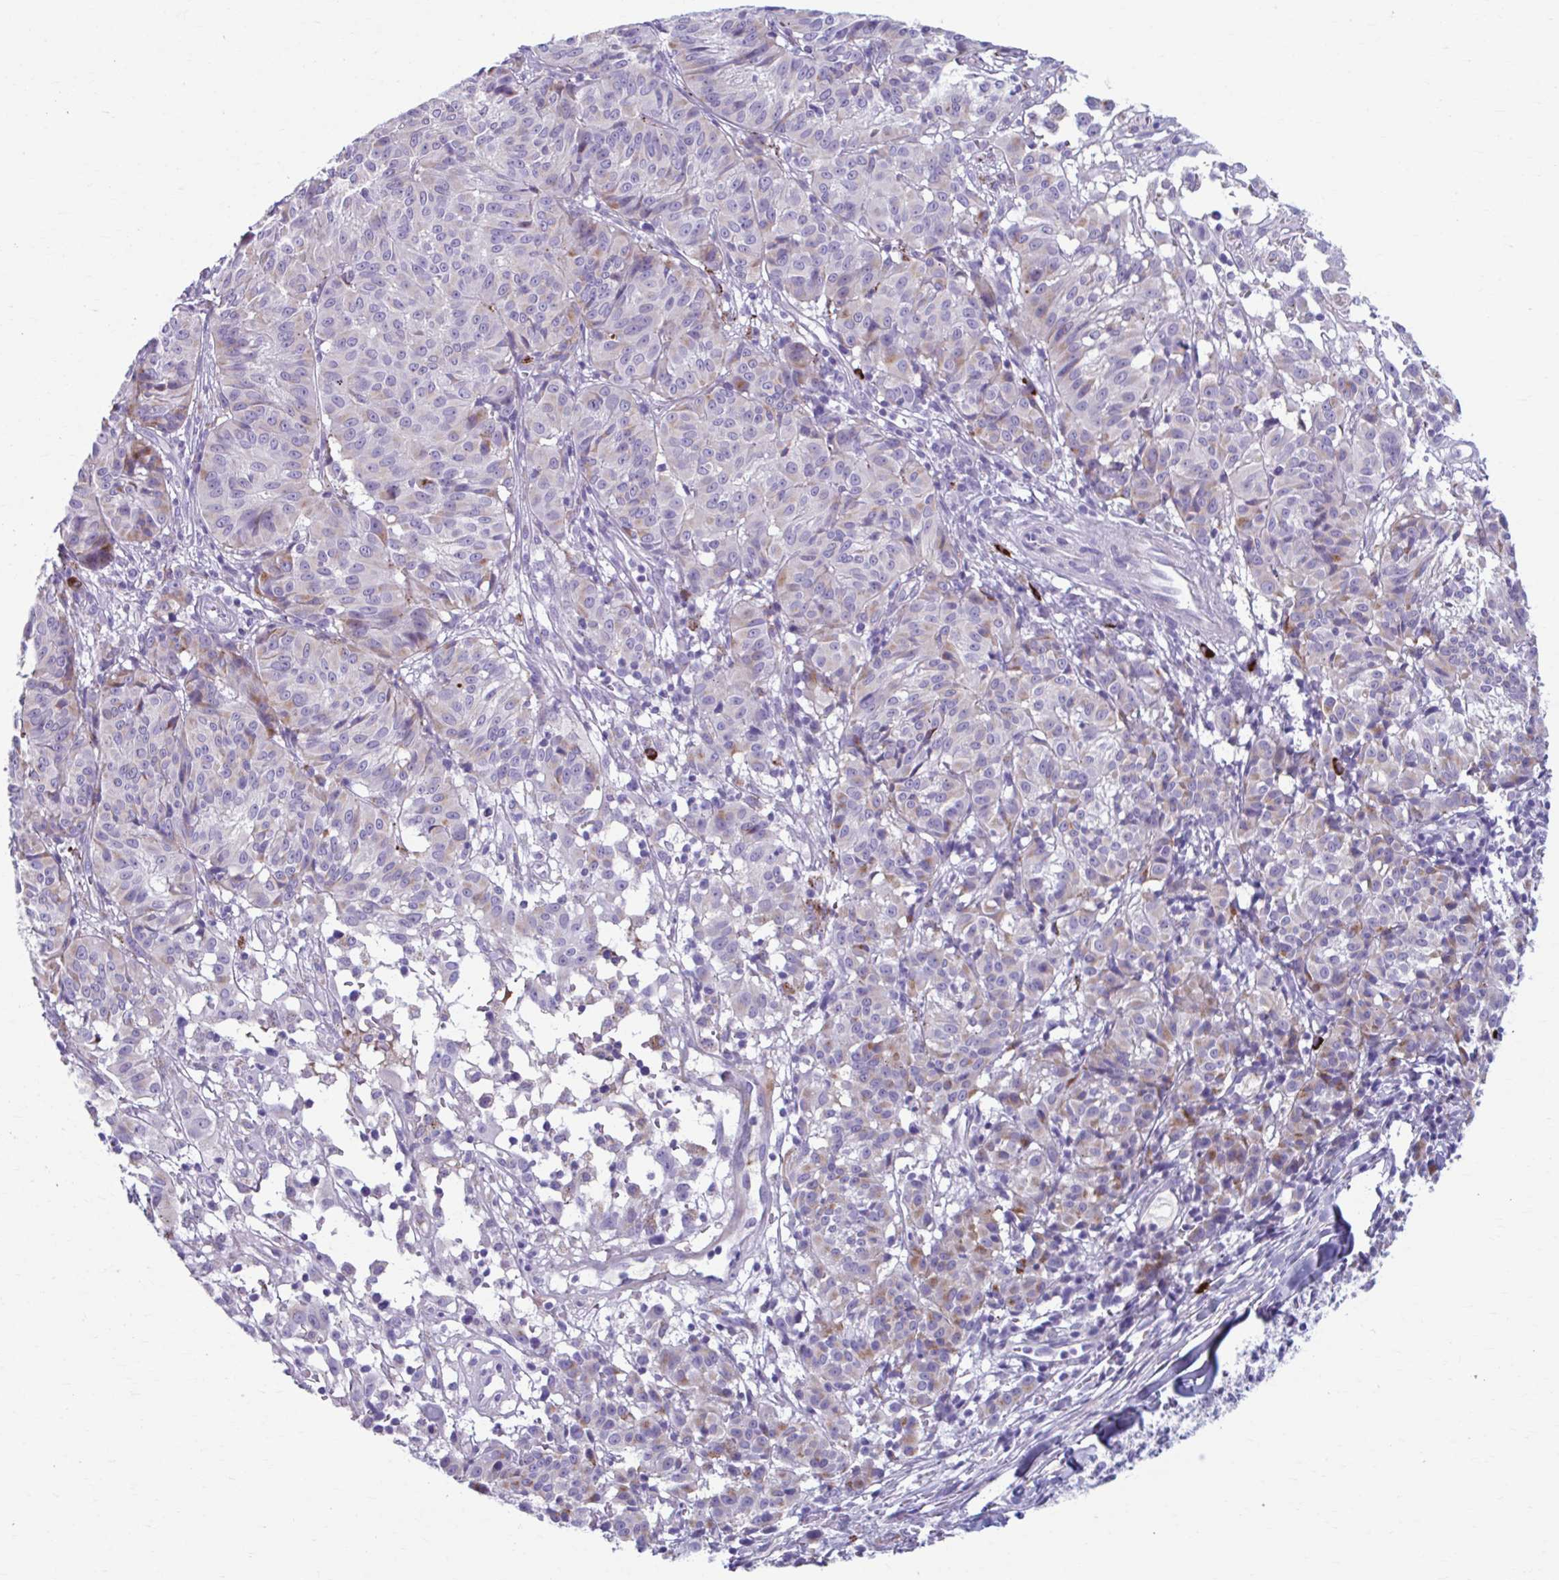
{"staining": {"intensity": "moderate", "quantity": "<25%", "location": "cytoplasmic/membranous"}, "tissue": "melanoma", "cell_type": "Tumor cells", "image_type": "cancer", "snomed": [{"axis": "morphology", "description": "Malignant melanoma, NOS"}, {"axis": "topography", "description": "Skin"}], "caption": "Protein expression analysis of human malignant melanoma reveals moderate cytoplasmic/membranous positivity in about <25% of tumor cells. (DAB IHC, brown staining for protein, blue staining for nuclei).", "gene": "C12orf71", "patient": {"sex": "female", "age": 72}}